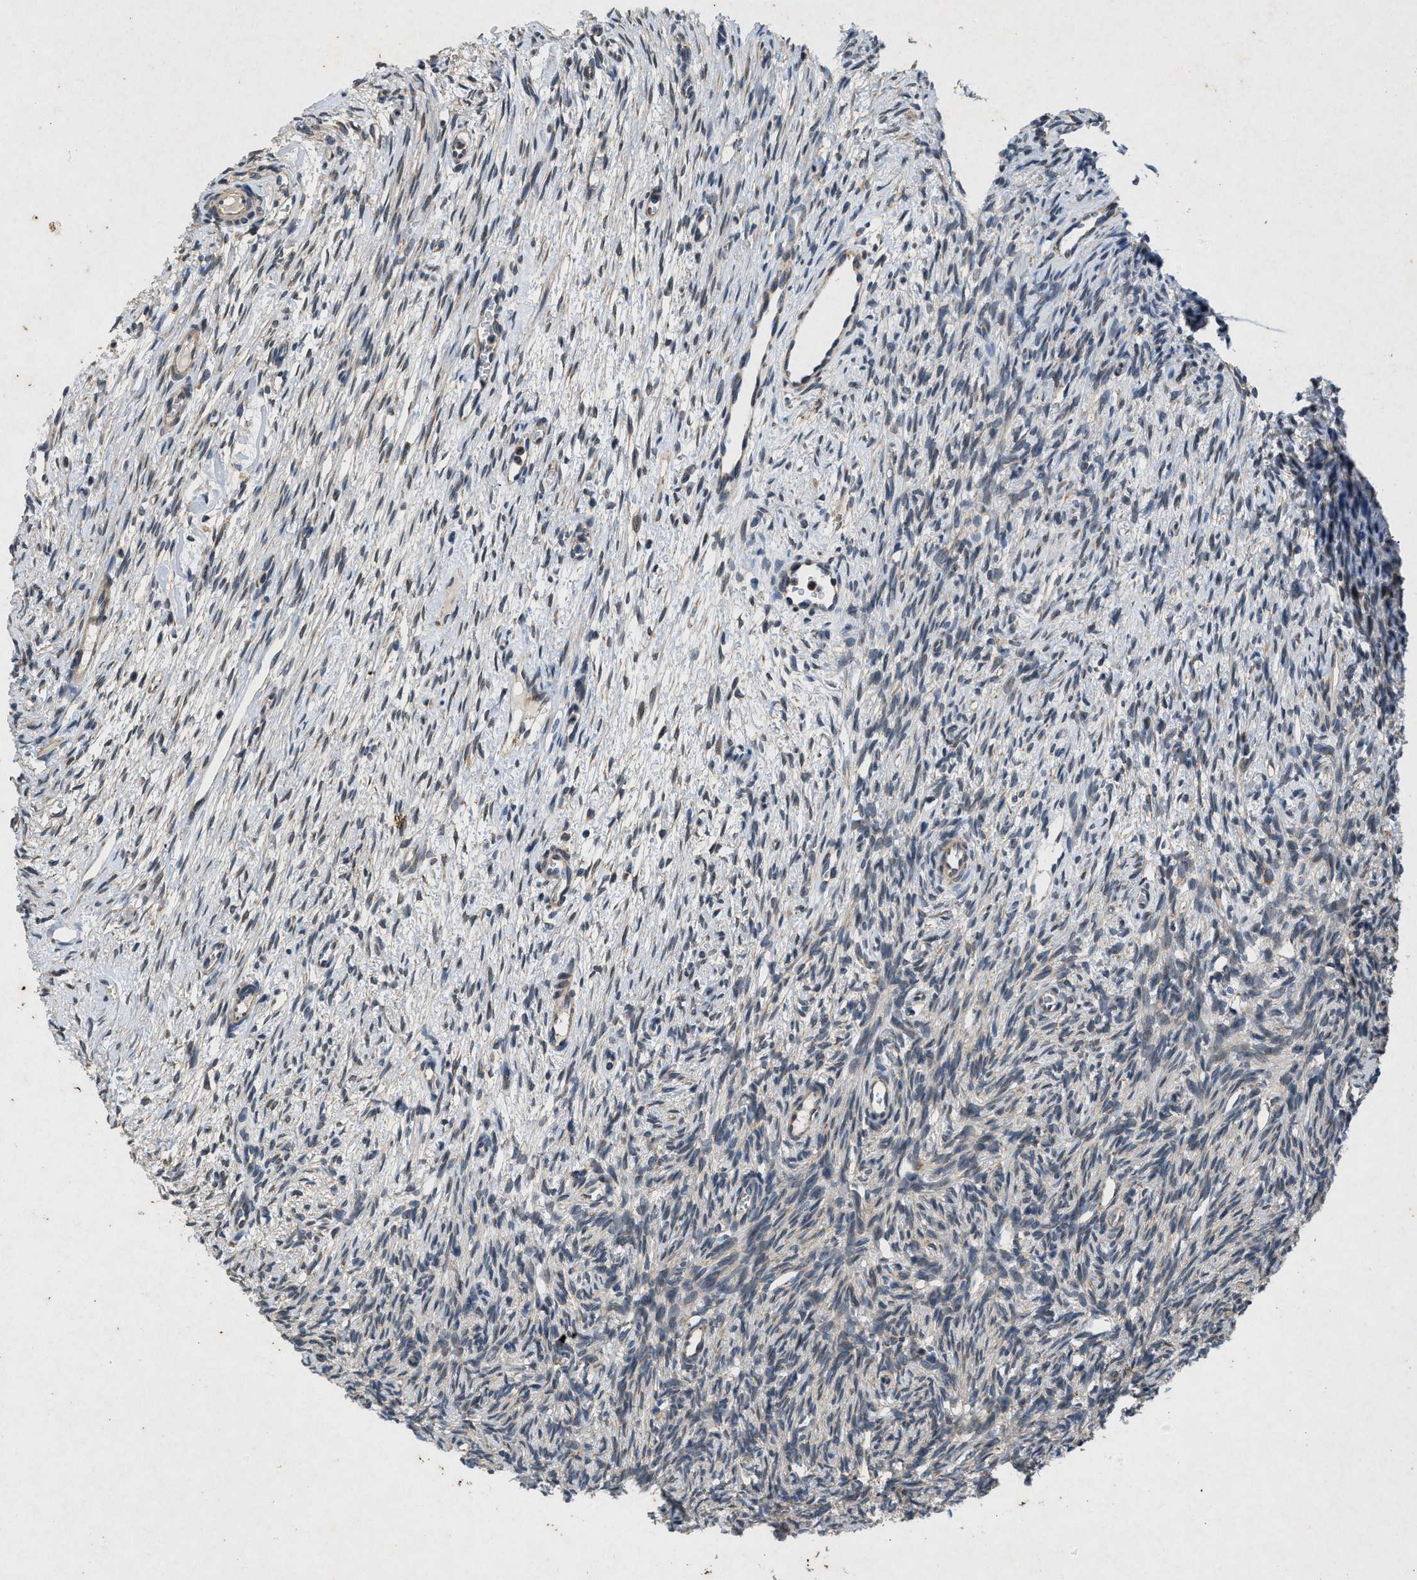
{"staining": {"intensity": "moderate", "quantity": ">75%", "location": "cytoplasmic/membranous"}, "tissue": "ovary", "cell_type": "Follicle cells", "image_type": "normal", "snomed": [{"axis": "morphology", "description": "Normal tissue, NOS"}, {"axis": "topography", "description": "Ovary"}], "caption": "Immunohistochemical staining of unremarkable human ovary demonstrates moderate cytoplasmic/membranous protein staining in approximately >75% of follicle cells.", "gene": "PRKG2", "patient": {"sex": "female", "age": 33}}